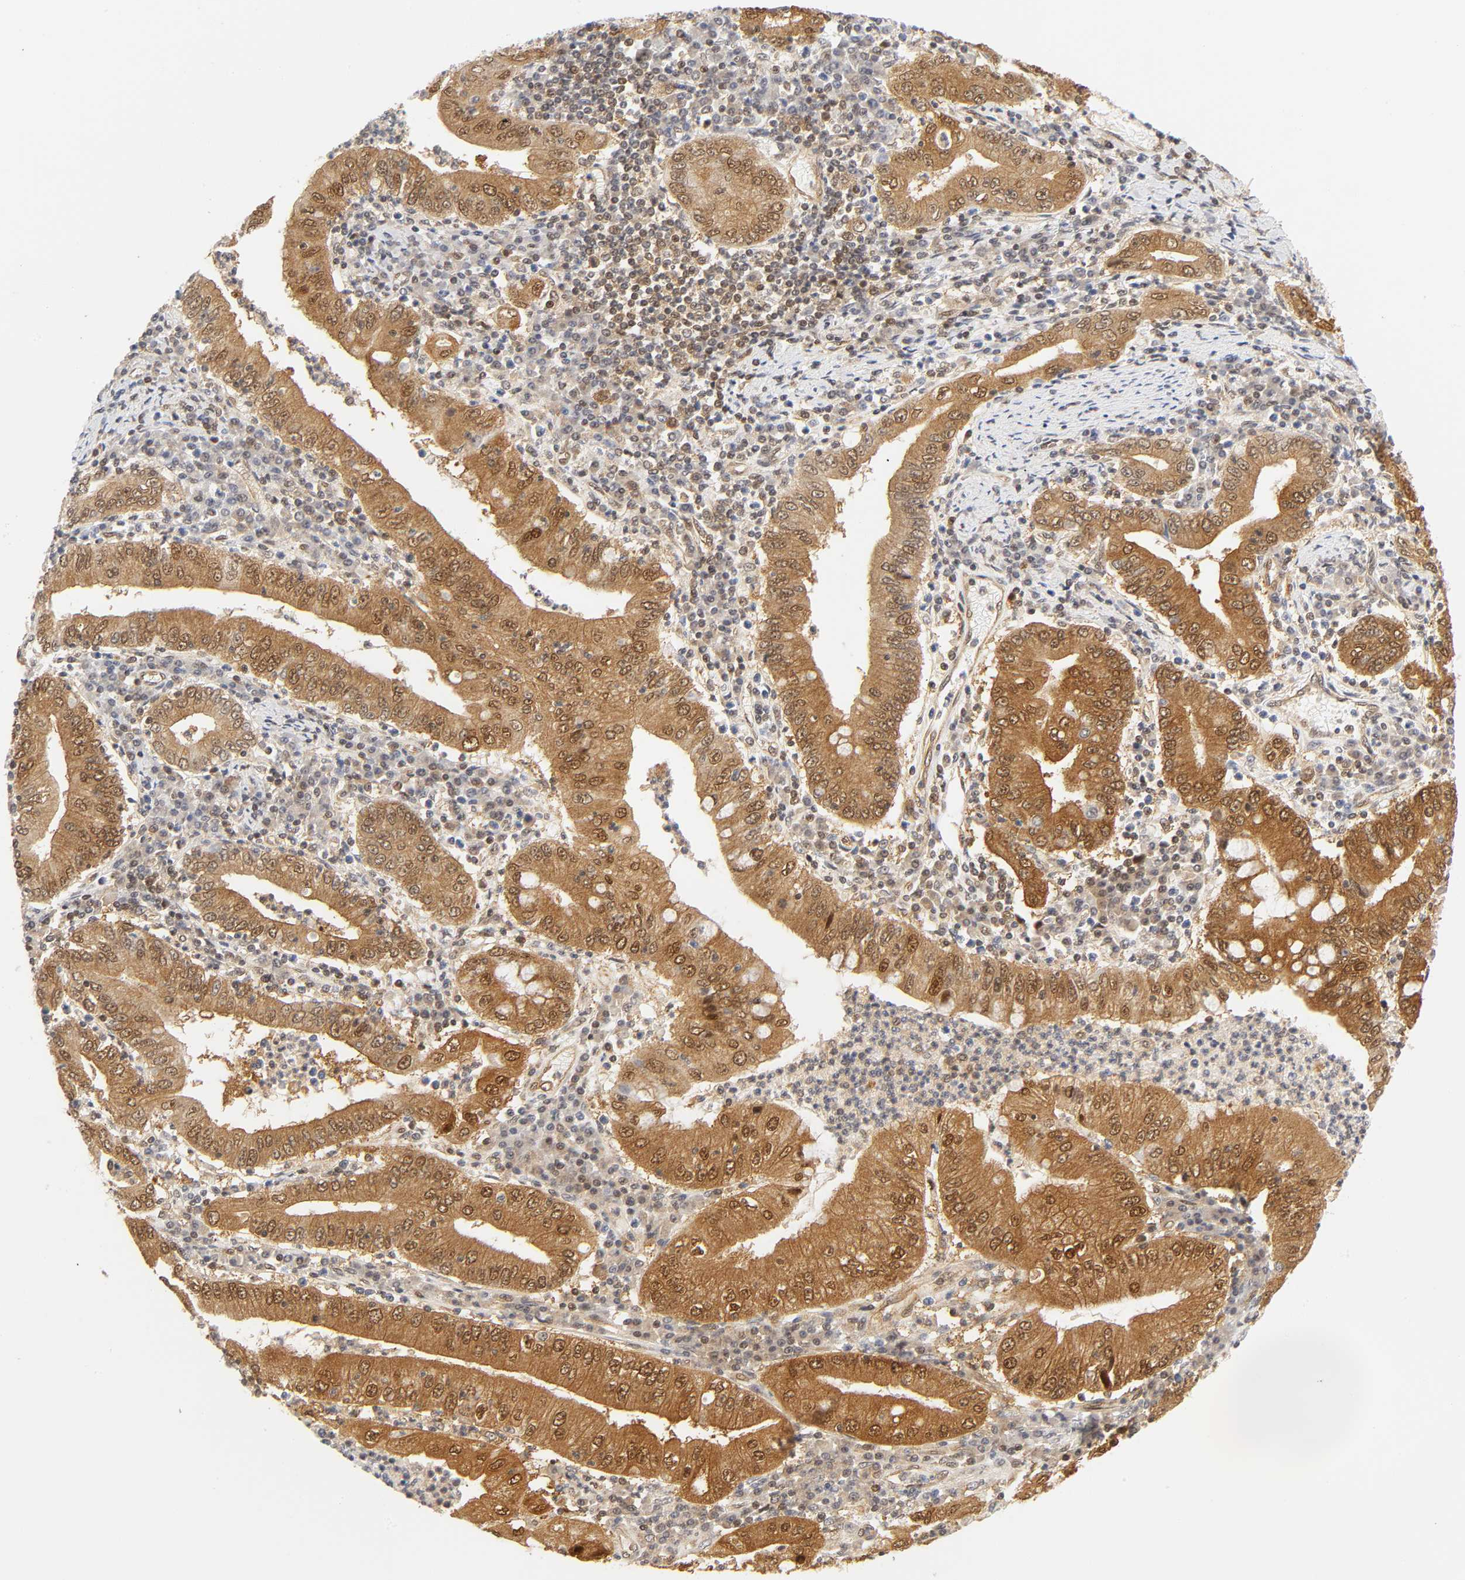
{"staining": {"intensity": "moderate", "quantity": ">75%", "location": "cytoplasmic/membranous,nuclear"}, "tissue": "stomach cancer", "cell_type": "Tumor cells", "image_type": "cancer", "snomed": [{"axis": "morphology", "description": "Normal tissue, NOS"}, {"axis": "morphology", "description": "Adenocarcinoma, NOS"}, {"axis": "topography", "description": "Esophagus"}, {"axis": "topography", "description": "Stomach, upper"}, {"axis": "topography", "description": "Peripheral nerve tissue"}], "caption": "Immunohistochemical staining of human stomach adenocarcinoma reveals medium levels of moderate cytoplasmic/membranous and nuclear protein positivity in approximately >75% of tumor cells.", "gene": "CDC37", "patient": {"sex": "male", "age": 62}}